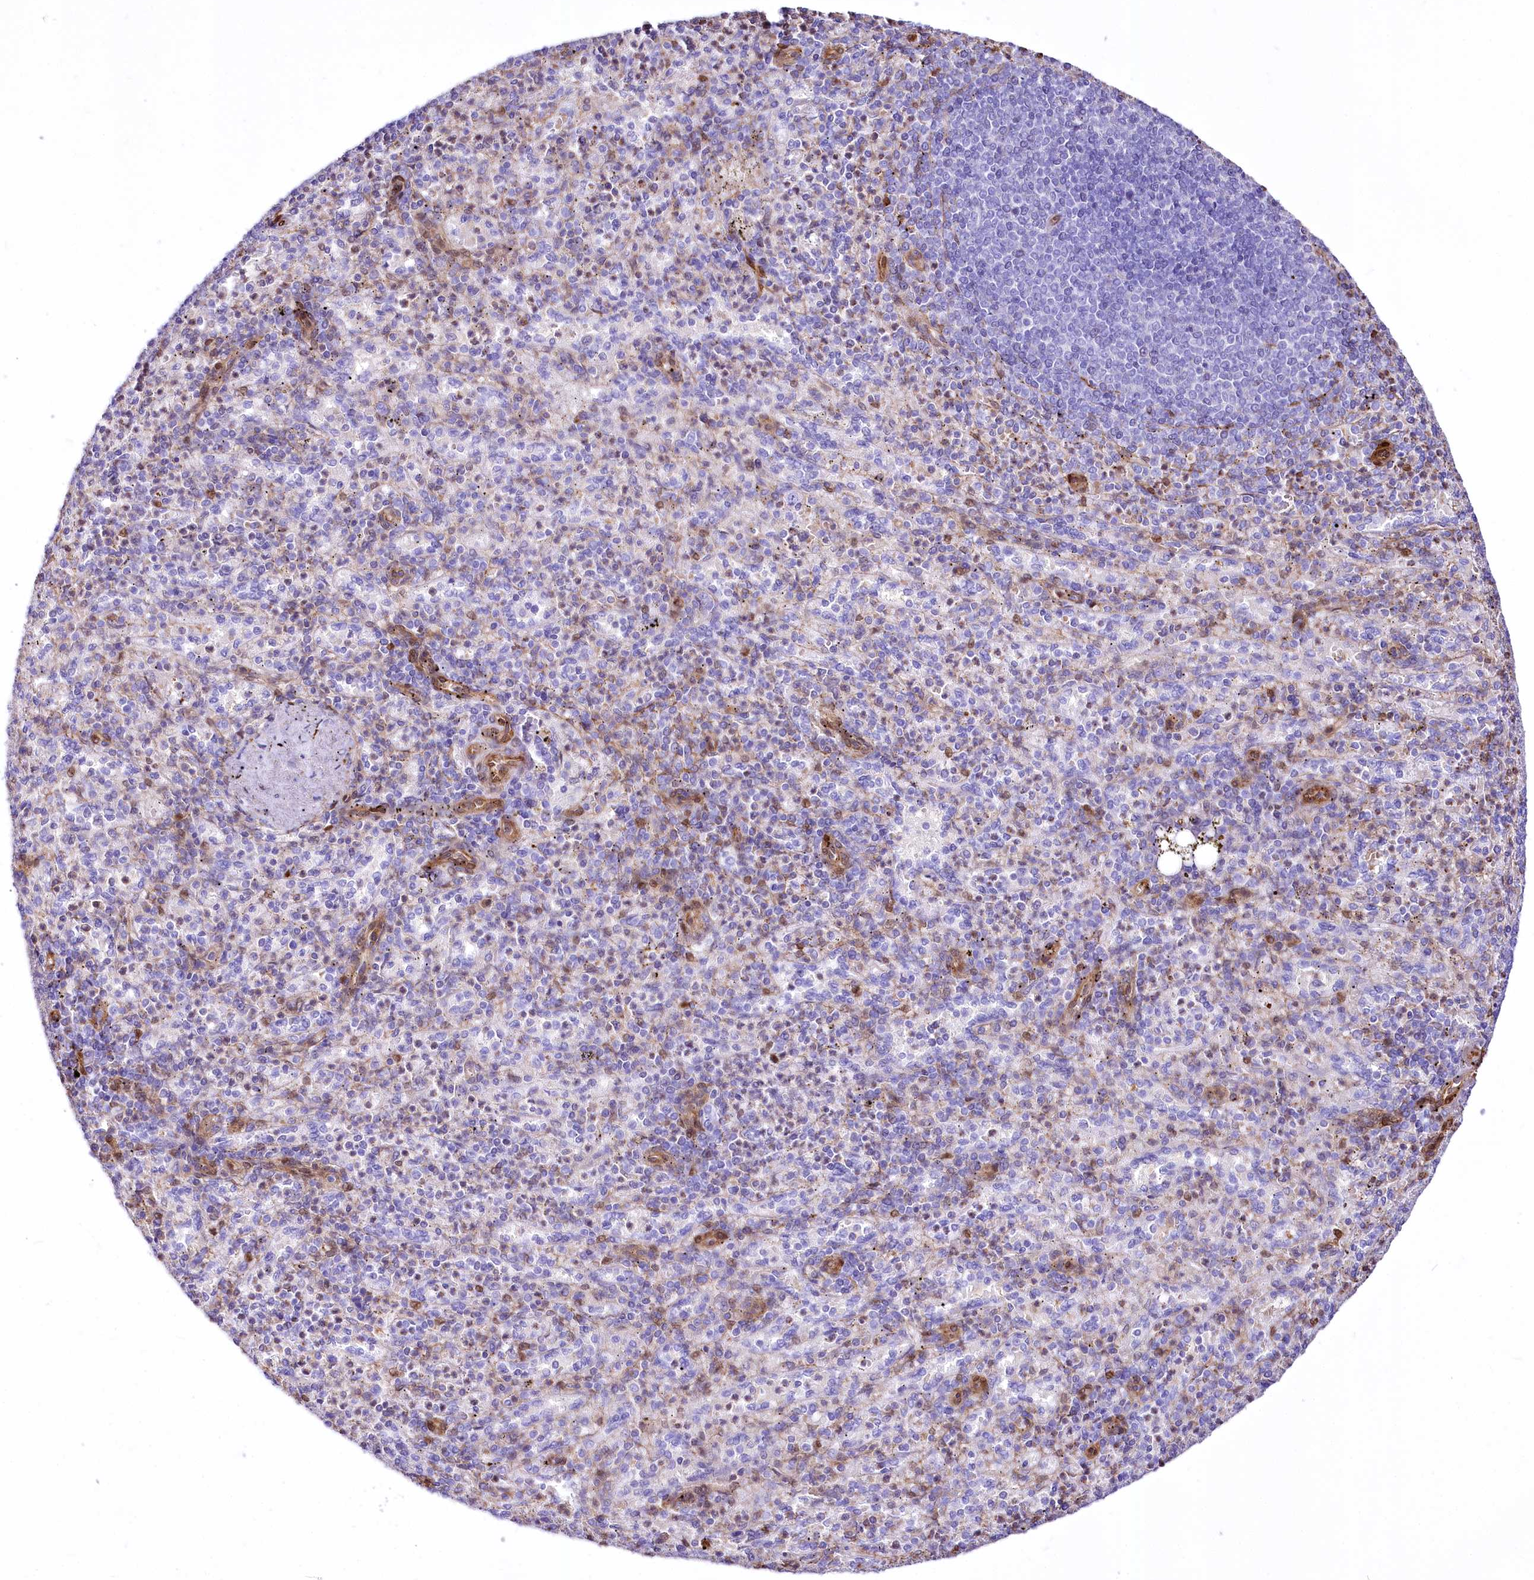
{"staining": {"intensity": "moderate", "quantity": "<25%", "location": "nuclear"}, "tissue": "spleen", "cell_type": "Cells in red pulp", "image_type": "normal", "snomed": [{"axis": "morphology", "description": "Normal tissue, NOS"}, {"axis": "topography", "description": "Spleen"}], "caption": "Cells in red pulp reveal moderate nuclear positivity in about <25% of cells in normal spleen. Nuclei are stained in blue.", "gene": "PTMS", "patient": {"sex": "female", "age": 74}}